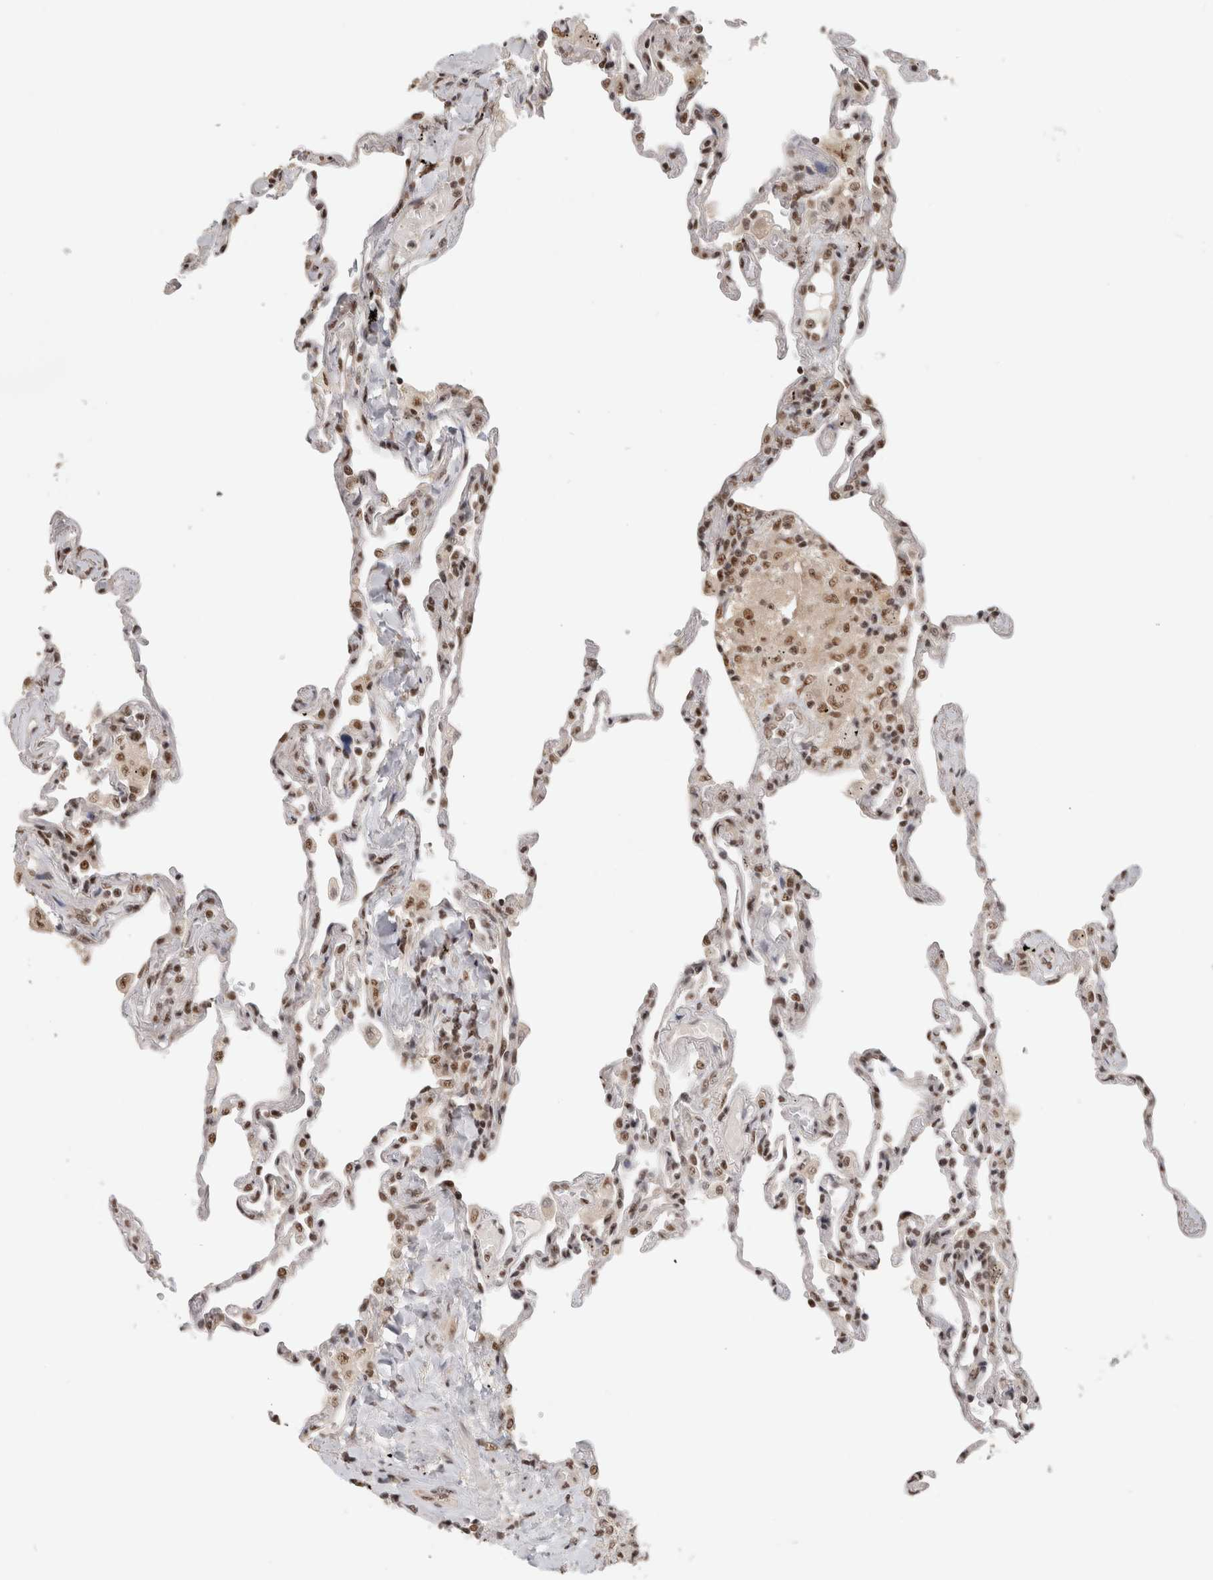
{"staining": {"intensity": "moderate", "quantity": ">75%", "location": "nuclear"}, "tissue": "lung", "cell_type": "Alveolar cells", "image_type": "normal", "snomed": [{"axis": "morphology", "description": "Normal tissue, NOS"}, {"axis": "topography", "description": "Lung"}], "caption": "The immunohistochemical stain shows moderate nuclear staining in alveolar cells of unremarkable lung. Nuclei are stained in blue.", "gene": "EBNA1BP2", "patient": {"sex": "male", "age": 59}}